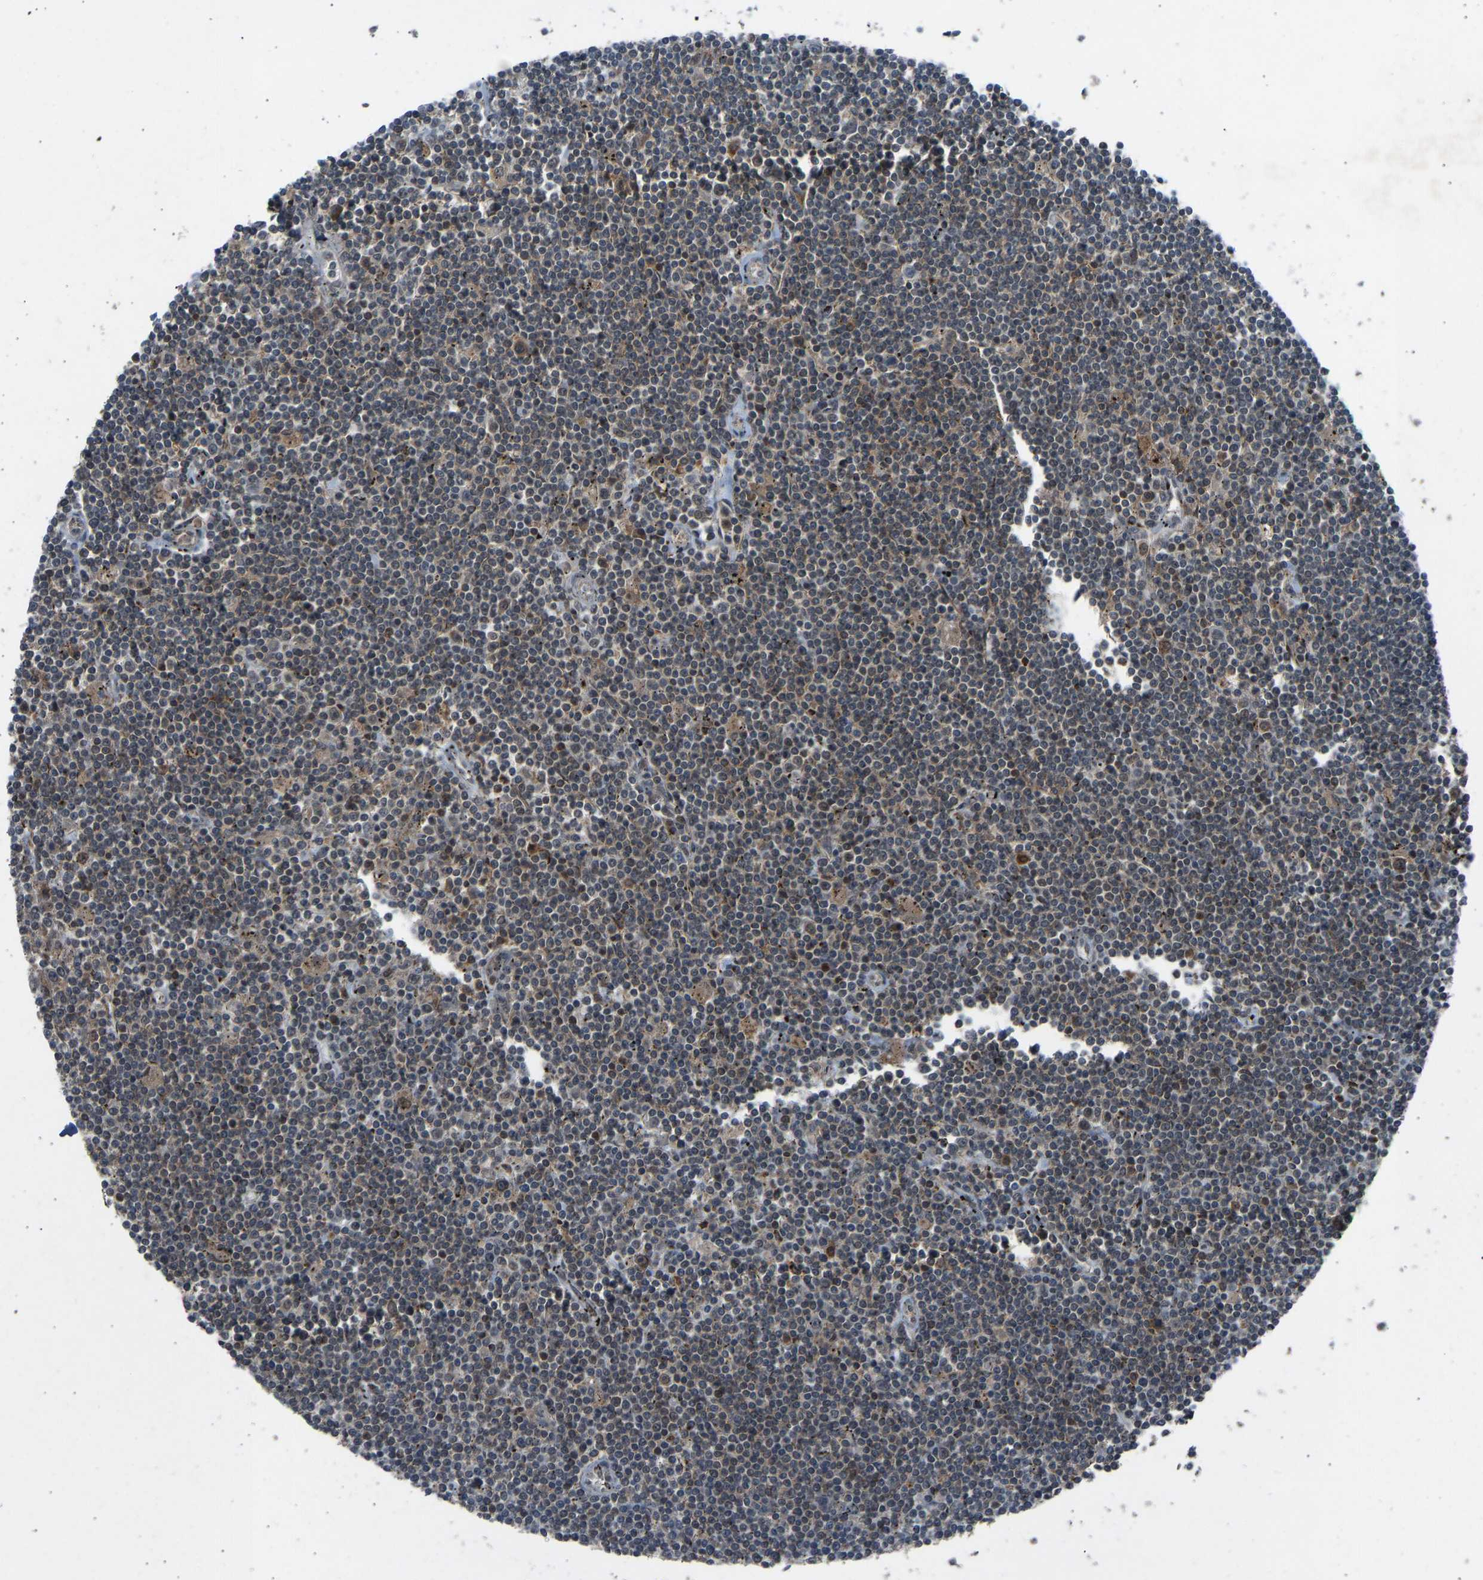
{"staining": {"intensity": "weak", "quantity": "25%-75%", "location": "cytoplasmic/membranous"}, "tissue": "lymphoma", "cell_type": "Tumor cells", "image_type": "cancer", "snomed": [{"axis": "morphology", "description": "Malignant lymphoma, non-Hodgkin's type, Low grade"}, {"axis": "topography", "description": "Spleen"}], "caption": "Low-grade malignant lymphoma, non-Hodgkin's type tissue exhibits weak cytoplasmic/membranous expression in approximately 25%-75% of tumor cells (IHC, brightfield microscopy, high magnification).", "gene": "SLC43A1", "patient": {"sex": "male", "age": 76}}